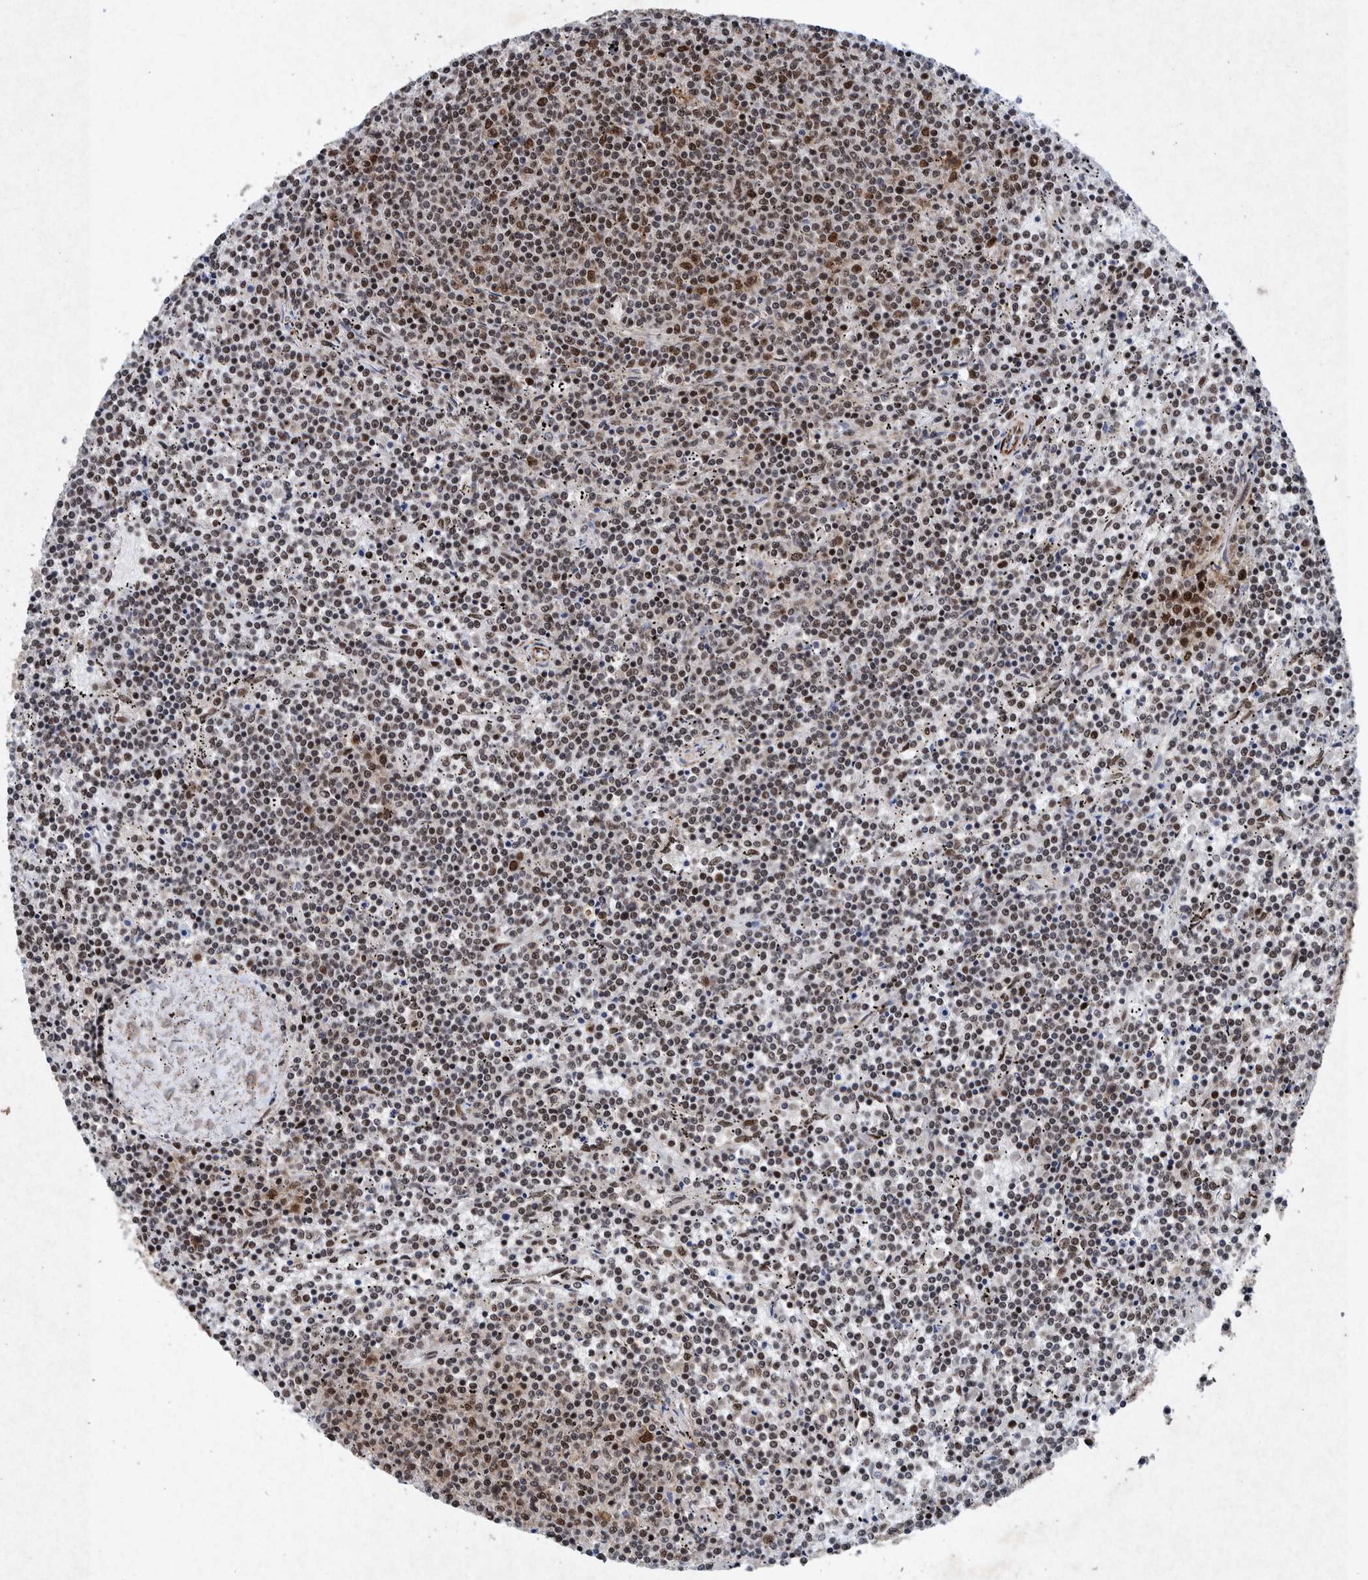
{"staining": {"intensity": "moderate", "quantity": "25%-75%", "location": "nuclear"}, "tissue": "lymphoma", "cell_type": "Tumor cells", "image_type": "cancer", "snomed": [{"axis": "morphology", "description": "Malignant lymphoma, non-Hodgkin's type, Low grade"}, {"axis": "topography", "description": "Spleen"}], "caption": "Malignant lymphoma, non-Hodgkin's type (low-grade) tissue reveals moderate nuclear expression in approximately 25%-75% of tumor cells, visualized by immunohistochemistry.", "gene": "TAF10", "patient": {"sex": "female", "age": 50}}